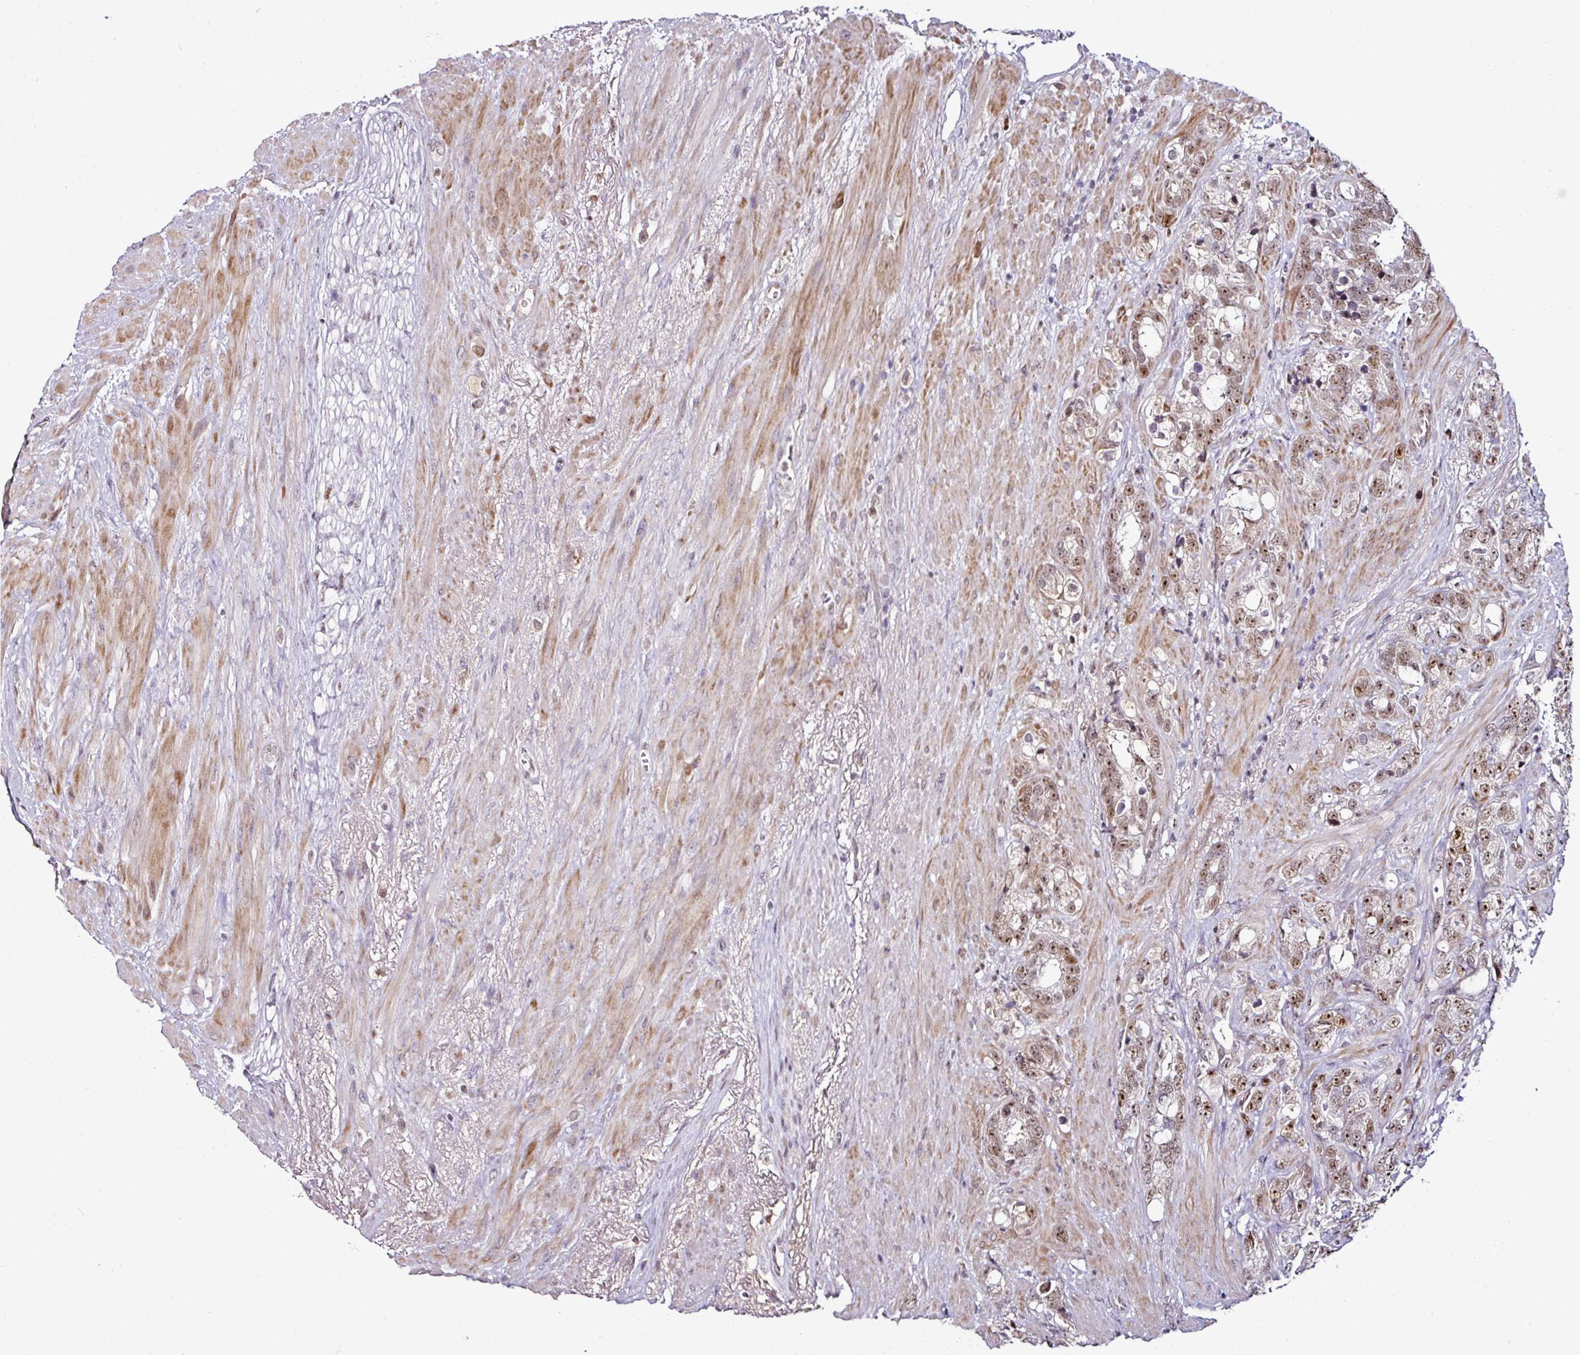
{"staining": {"intensity": "weak", "quantity": ">75%", "location": "nuclear"}, "tissue": "prostate cancer", "cell_type": "Tumor cells", "image_type": "cancer", "snomed": [{"axis": "morphology", "description": "Adenocarcinoma, High grade"}, {"axis": "topography", "description": "Prostate"}], "caption": "Protein positivity by immunohistochemistry exhibits weak nuclear staining in about >75% of tumor cells in prostate adenocarcinoma (high-grade).", "gene": "KLF16", "patient": {"sex": "male", "age": 74}}